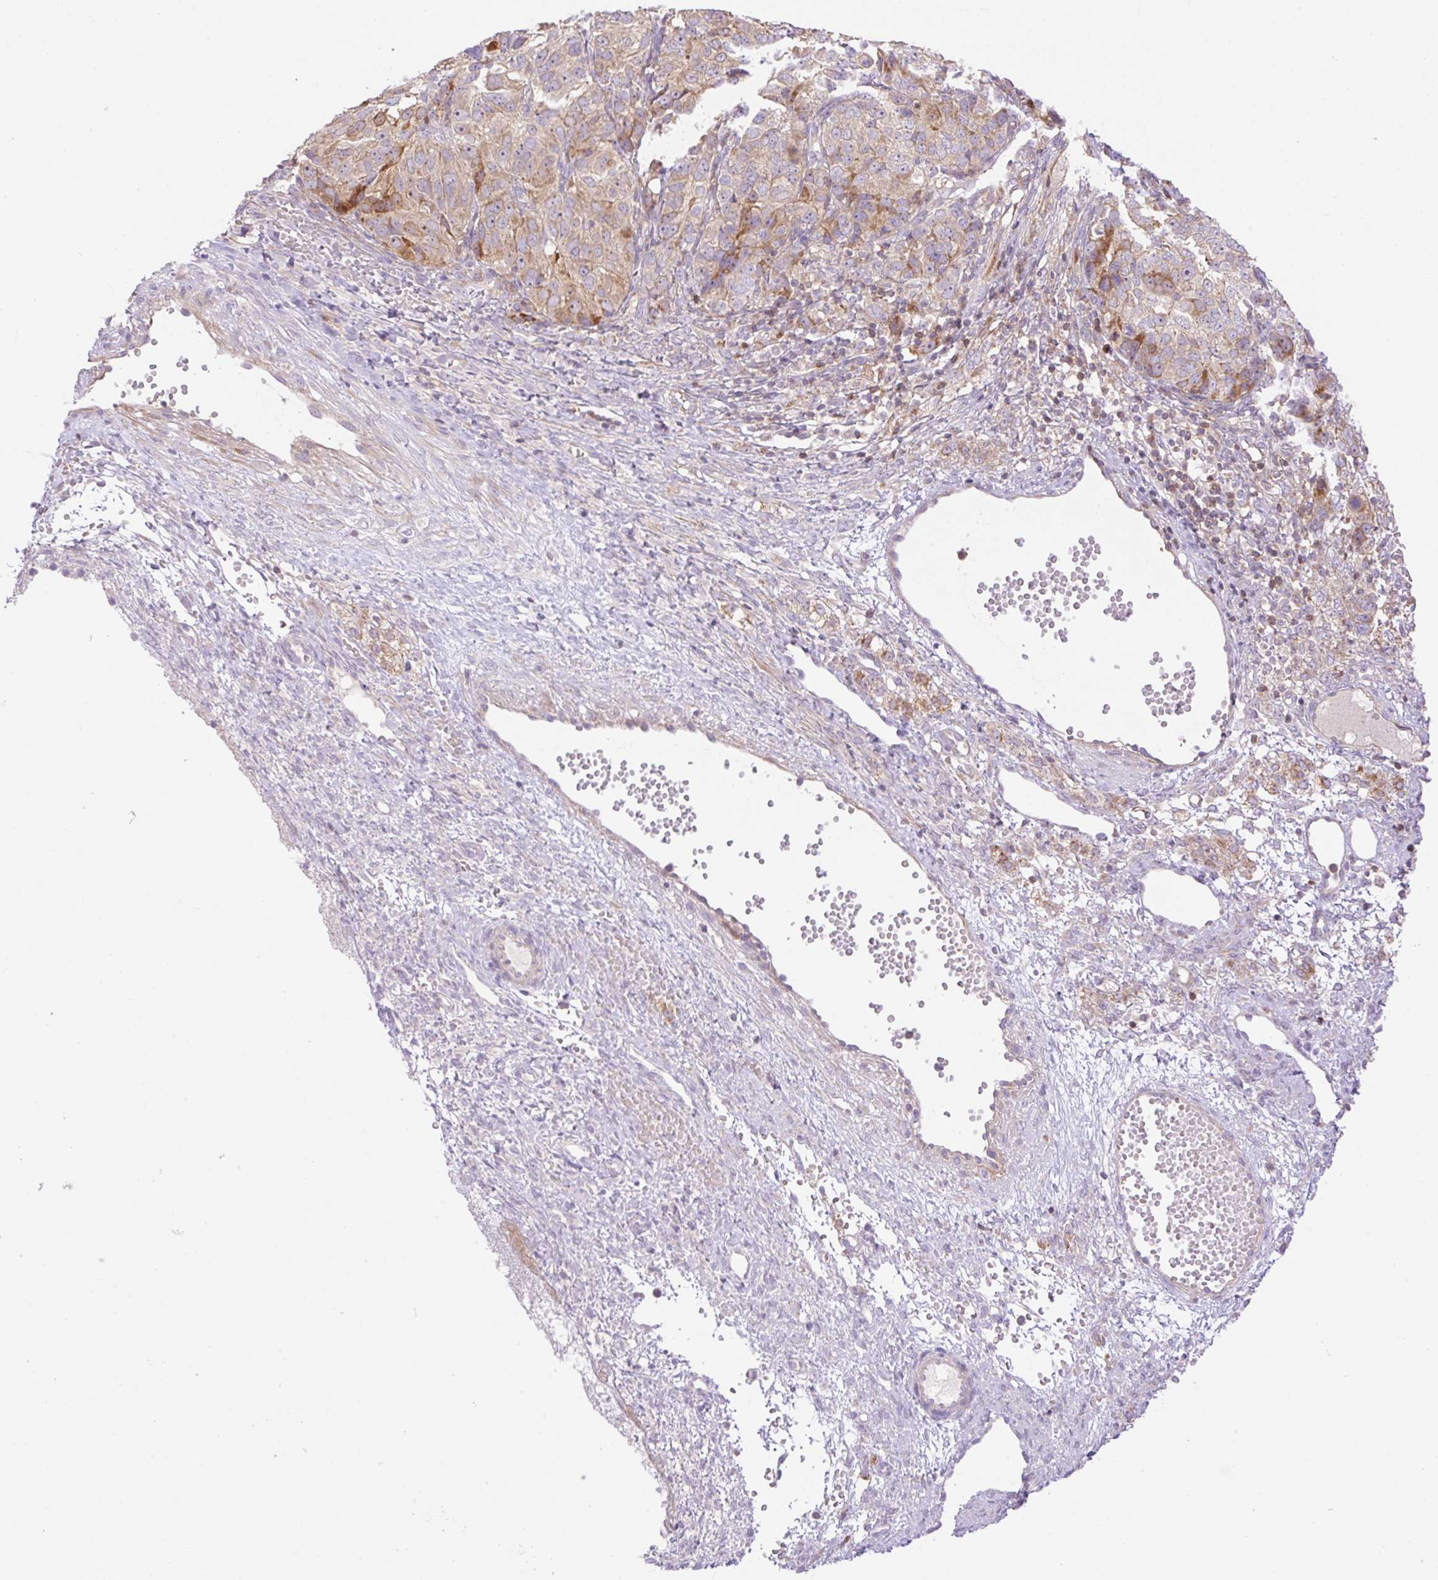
{"staining": {"intensity": "moderate", "quantity": "25%-75%", "location": "cytoplasmic/membranous"}, "tissue": "ovarian cancer", "cell_type": "Tumor cells", "image_type": "cancer", "snomed": [{"axis": "morphology", "description": "Carcinoma, endometroid"}, {"axis": "topography", "description": "Ovary"}], "caption": "Ovarian cancer stained for a protein exhibits moderate cytoplasmic/membranous positivity in tumor cells. (IHC, brightfield microscopy, high magnification).", "gene": "VPS25", "patient": {"sex": "female", "age": 51}}